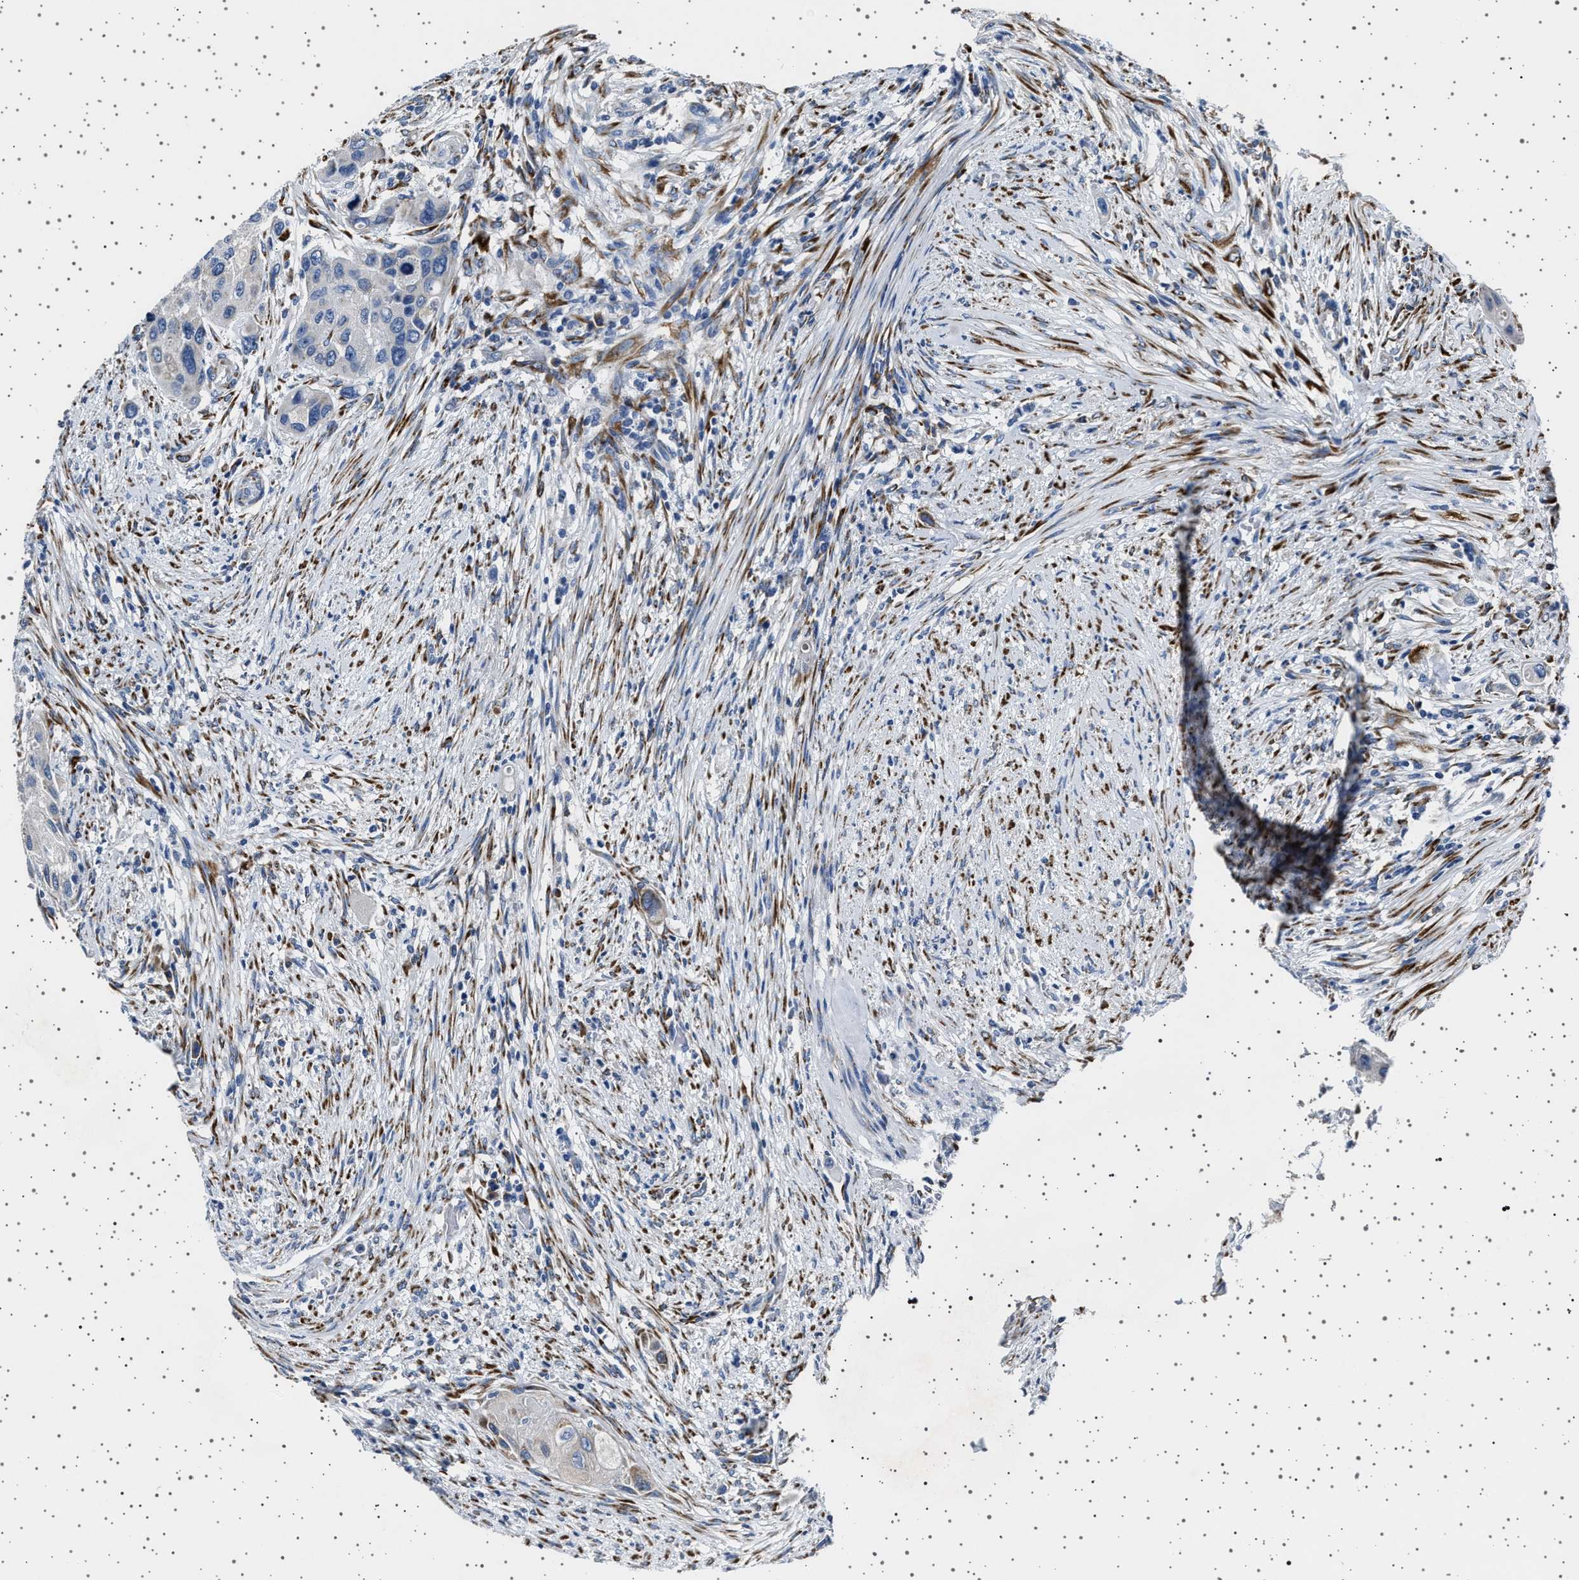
{"staining": {"intensity": "weak", "quantity": "<25%", "location": "cytoplasmic/membranous"}, "tissue": "urothelial cancer", "cell_type": "Tumor cells", "image_type": "cancer", "snomed": [{"axis": "morphology", "description": "Urothelial carcinoma, High grade"}, {"axis": "topography", "description": "Urinary bladder"}], "caption": "IHC of human urothelial cancer reveals no expression in tumor cells.", "gene": "FTCD", "patient": {"sex": "female", "age": 56}}